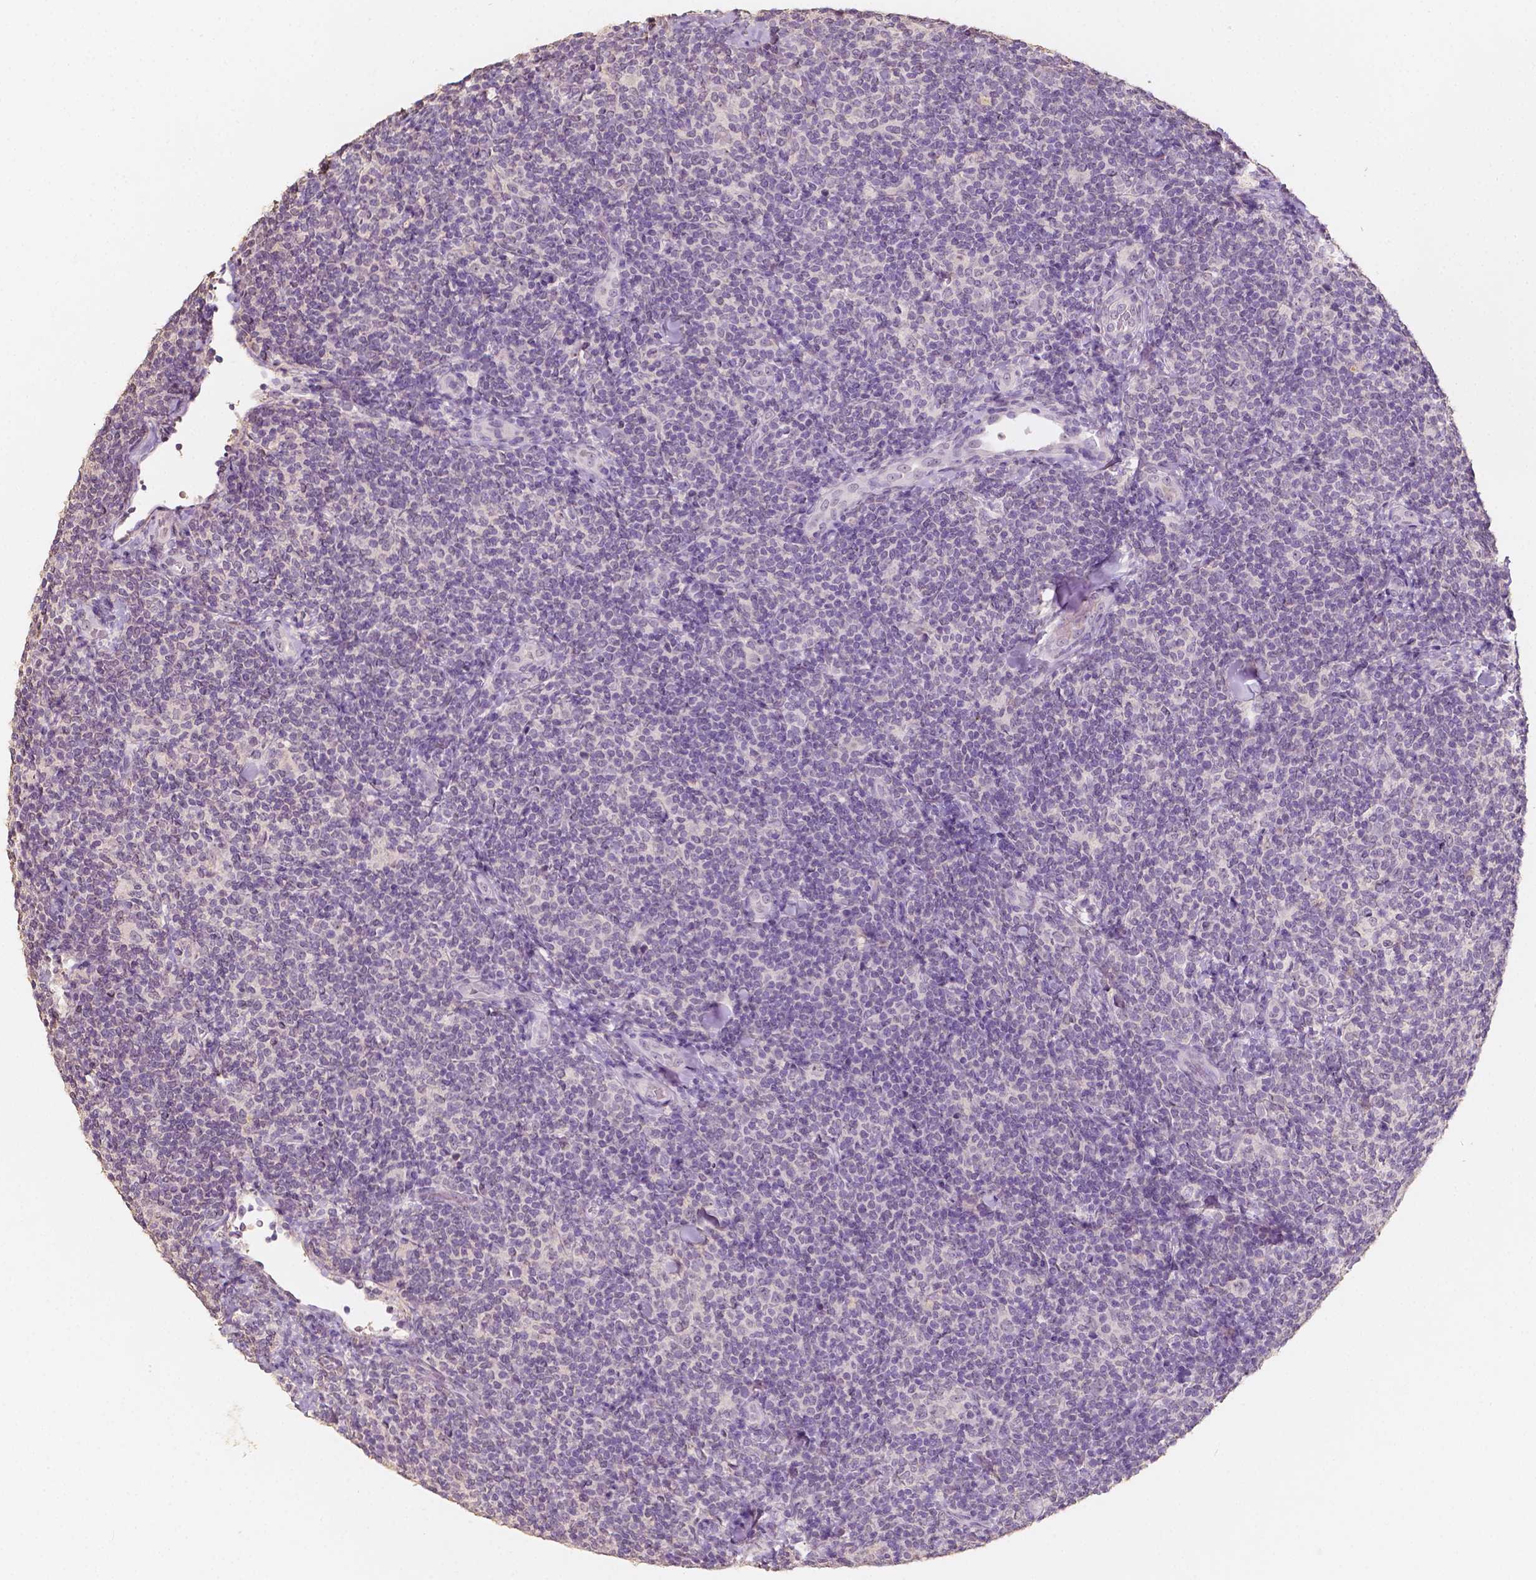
{"staining": {"intensity": "negative", "quantity": "none", "location": "none"}, "tissue": "lymphoma", "cell_type": "Tumor cells", "image_type": "cancer", "snomed": [{"axis": "morphology", "description": "Malignant lymphoma, non-Hodgkin's type, Low grade"}, {"axis": "topography", "description": "Lymph node"}], "caption": "An image of low-grade malignant lymphoma, non-Hodgkin's type stained for a protein displays no brown staining in tumor cells.", "gene": "SOX15", "patient": {"sex": "female", "age": 56}}